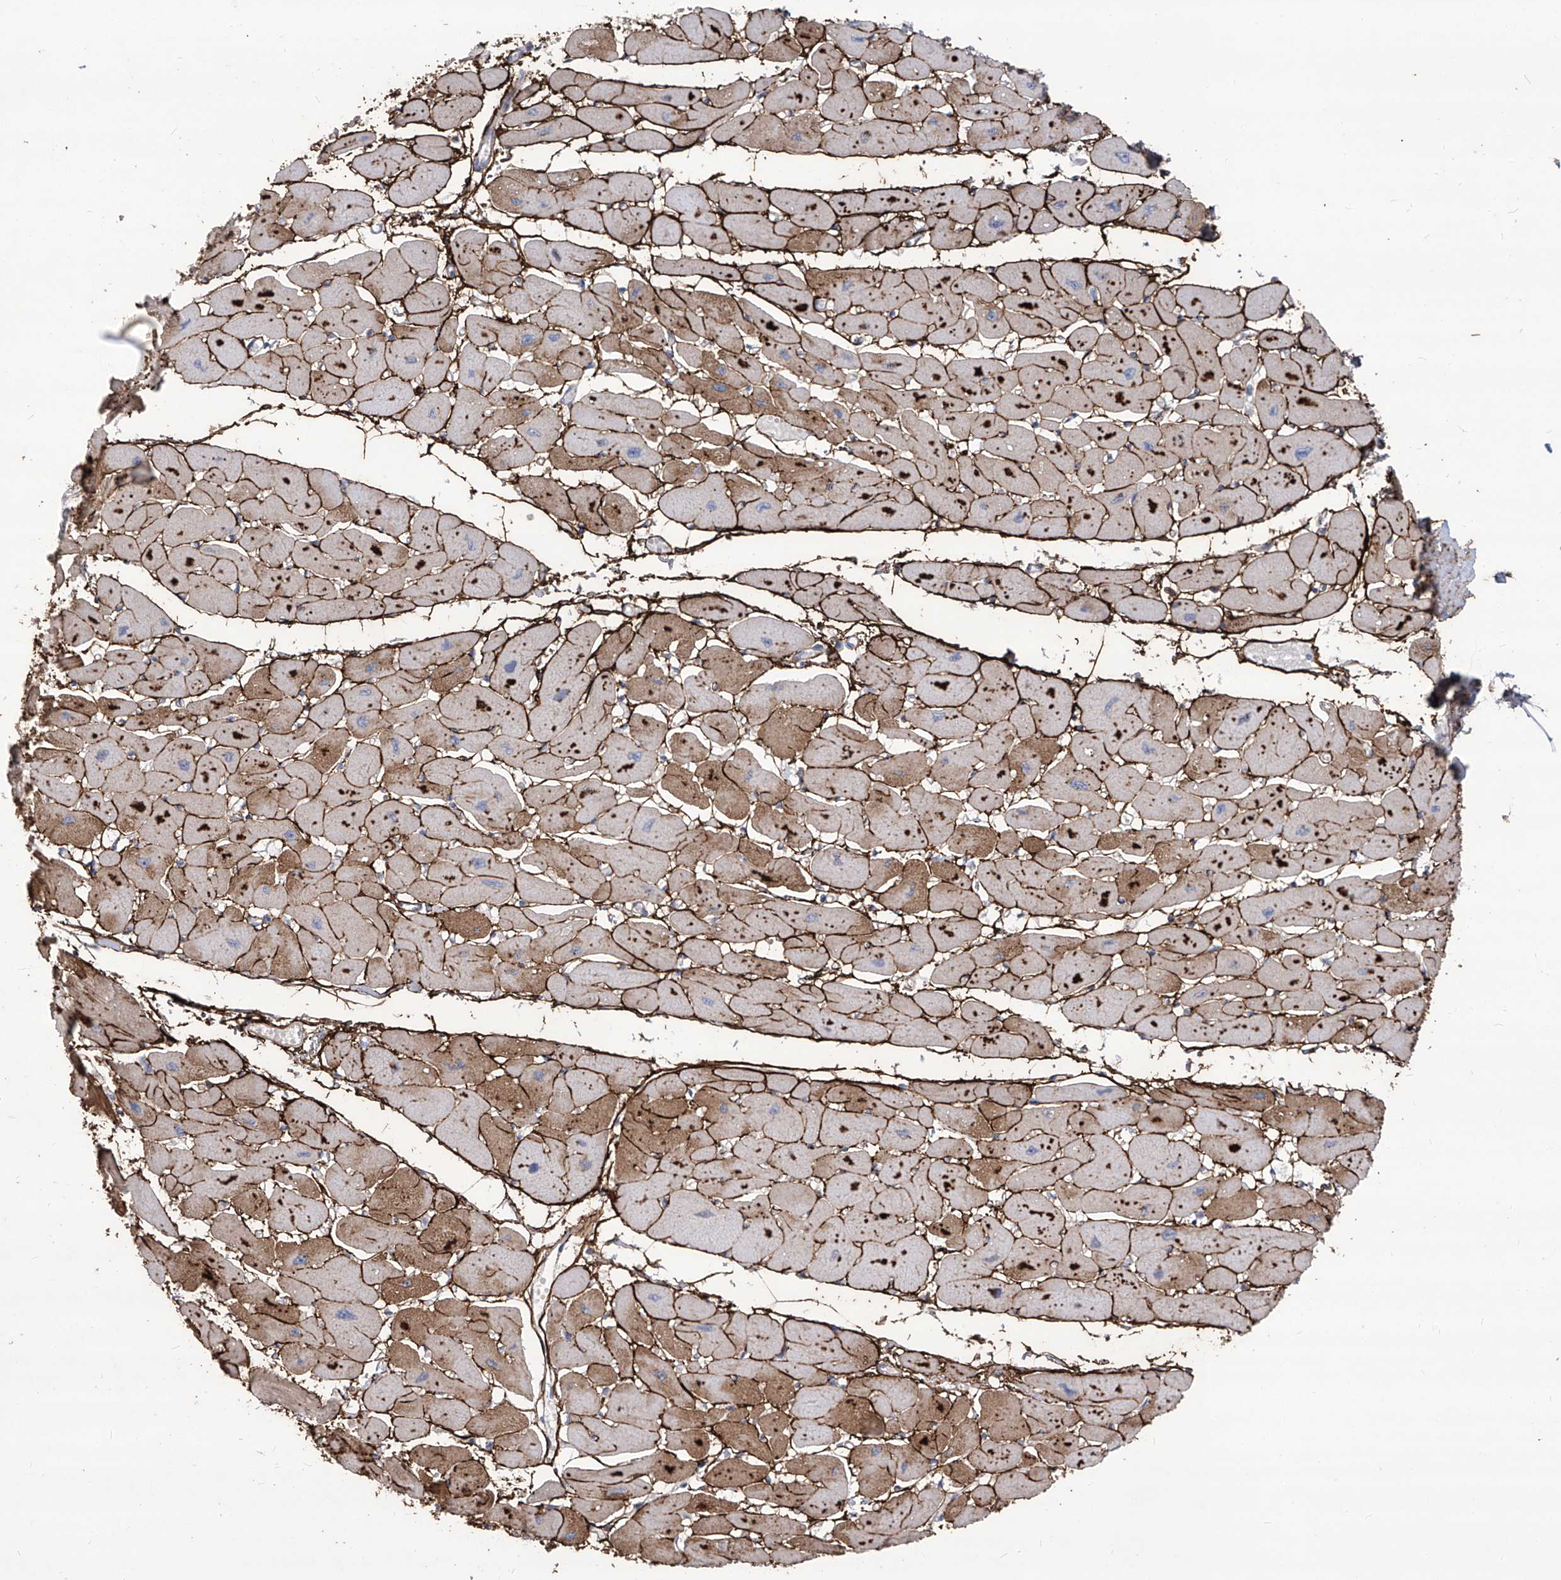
{"staining": {"intensity": "moderate", "quantity": "25%-75%", "location": "cytoplasmic/membranous"}, "tissue": "heart muscle", "cell_type": "Cardiomyocytes", "image_type": "normal", "snomed": [{"axis": "morphology", "description": "Normal tissue, NOS"}, {"axis": "topography", "description": "Heart"}], "caption": "Normal heart muscle shows moderate cytoplasmic/membranous expression in approximately 25%-75% of cardiomyocytes, visualized by immunohistochemistry. (Brightfield microscopy of DAB IHC at high magnification).", "gene": "TXNIP", "patient": {"sex": "female", "age": 54}}